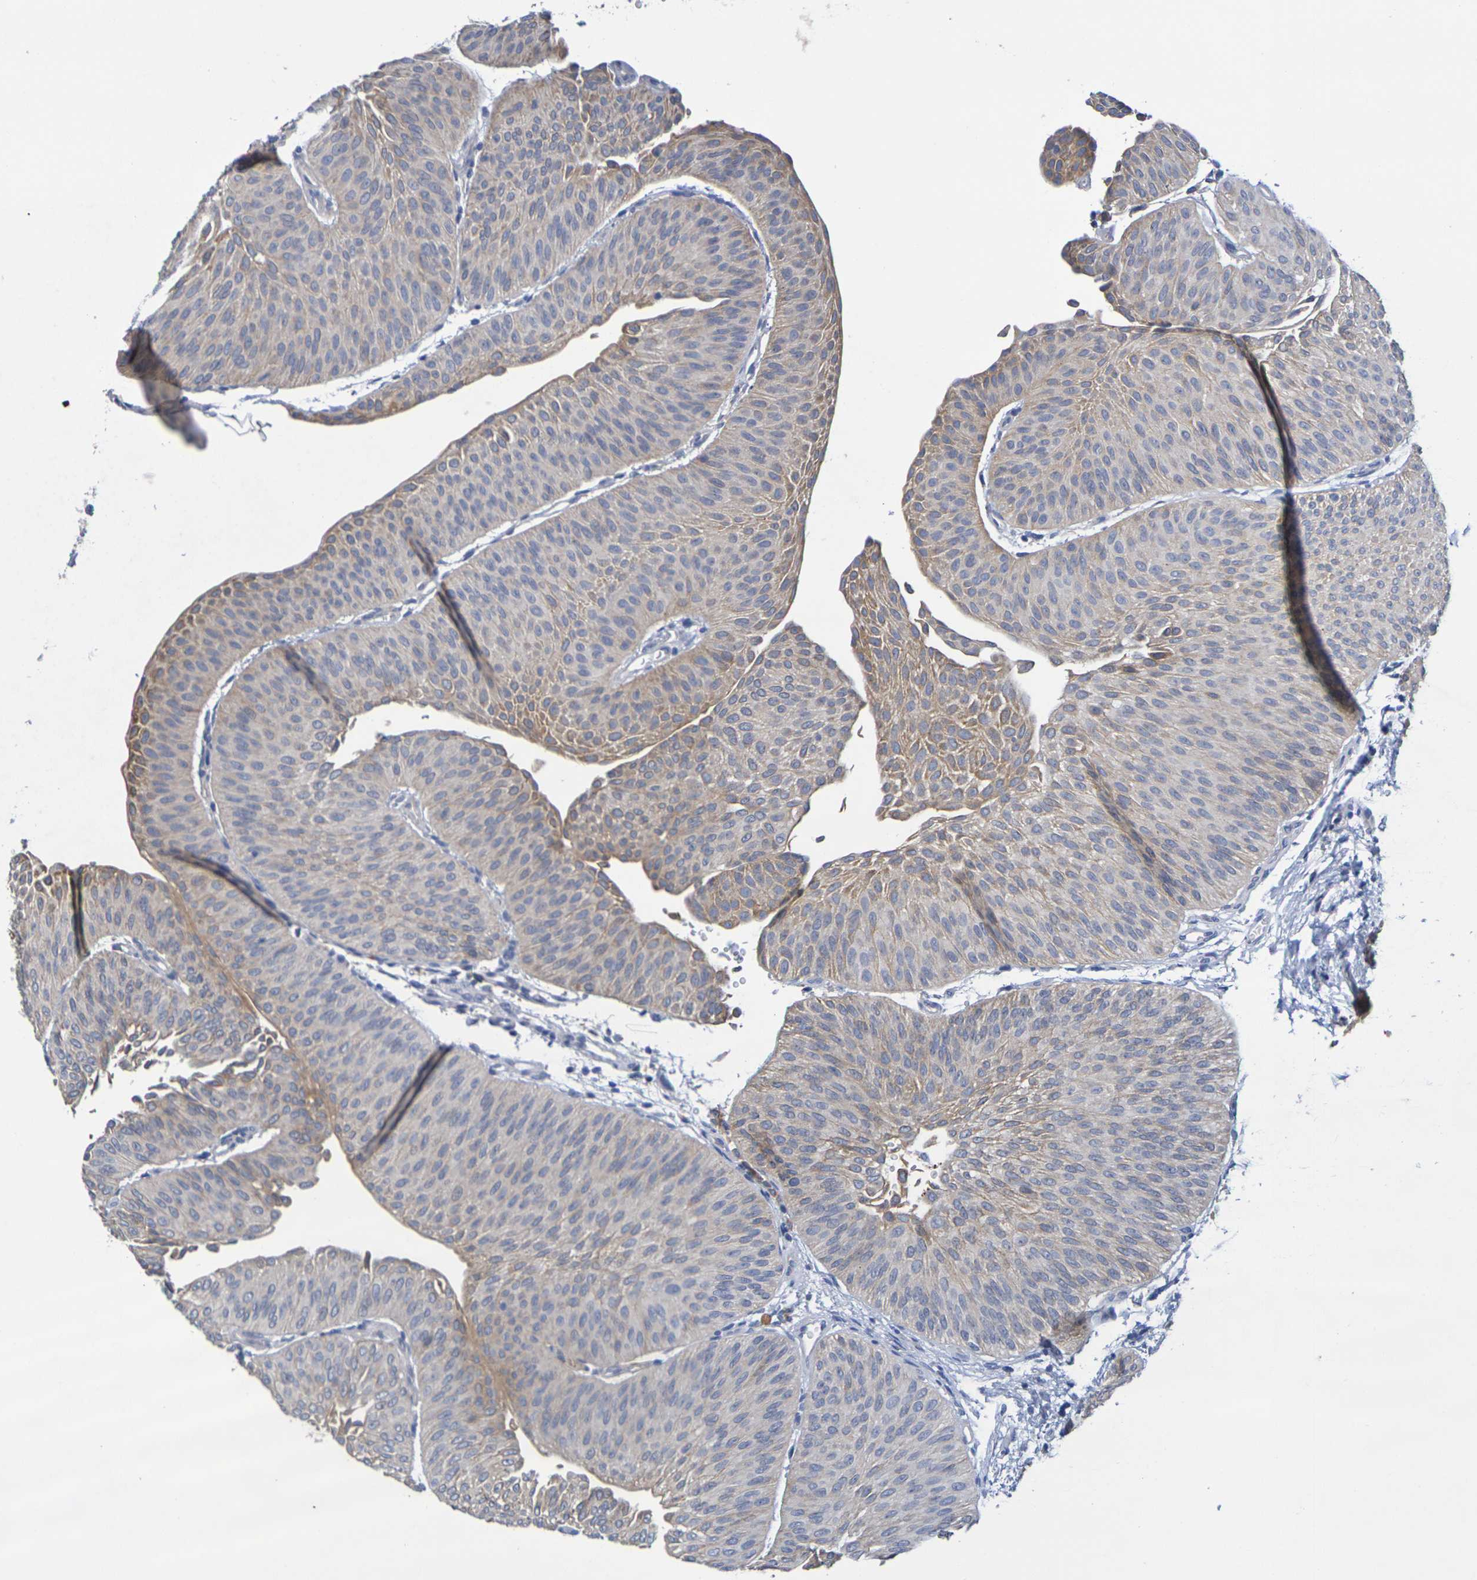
{"staining": {"intensity": "weak", "quantity": "25%-75%", "location": "cytoplasmic/membranous"}, "tissue": "urothelial cancer", "cell_type": "Tumor cells", "image_type": "cancer", "snomed": [{"axis": "morphology", "description": "Urothelial carcinoma, Low grade"}, {"axis": "topography", "description": "Urinary bladder"}], "caption": "IHC staining of low-grade urothelial carcinoma, which exhibits low levels of weak cytoplasmic/membranous staining in approximately 25%-75% of tumor cells indicating weak cytoplasmic/membranous protein positivity. The staining was performed using DAB (brown) for protein detection and nuclei were counterstained in hematoxylin (blue).", "gene": "SDC4", "patient": {"sex": "female", "age": 60}}